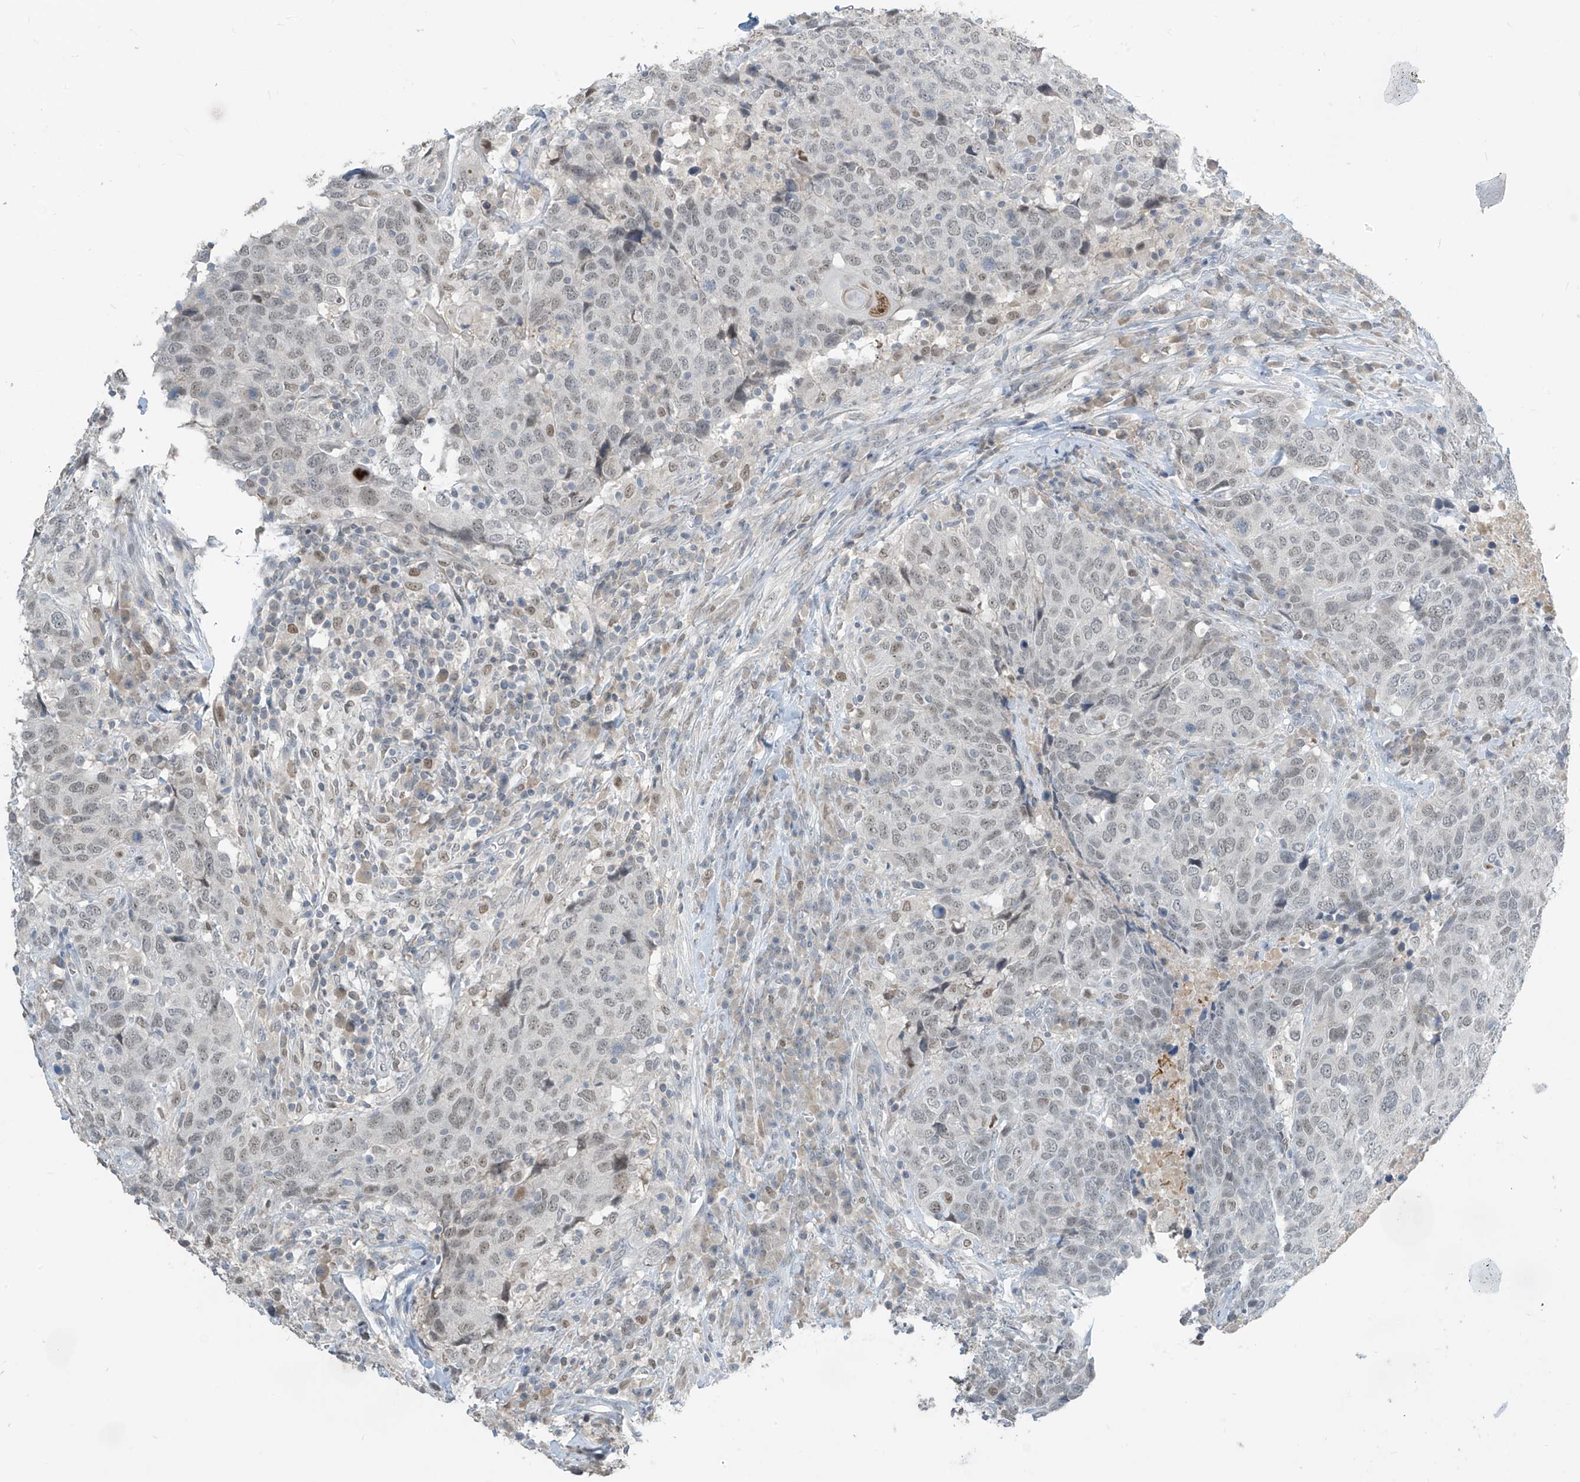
{"staining": {"intensity": "weak", "quantity": "<25%", "location": "nuclear"}, "tissue": "head and neck cancer", "cell_type": "Tumor cells", "image_type": "cancer", "snomed": [{"axis": "morphology", "description": "Squamous cell carcinoma, NOS"}, {"axis": "topography", "description": "Head-Neck"}], "caption": "Immunohistochemistry photomicrograph of neoplastic tissue: squamous cell carcinoma (head and neck) stained with DAB (3,3'-diaminobenzidine) shows no significant protein positivity in tumor cells.", "gene": "METAP1D", "patient": {"sex": "male", "age": 66}}